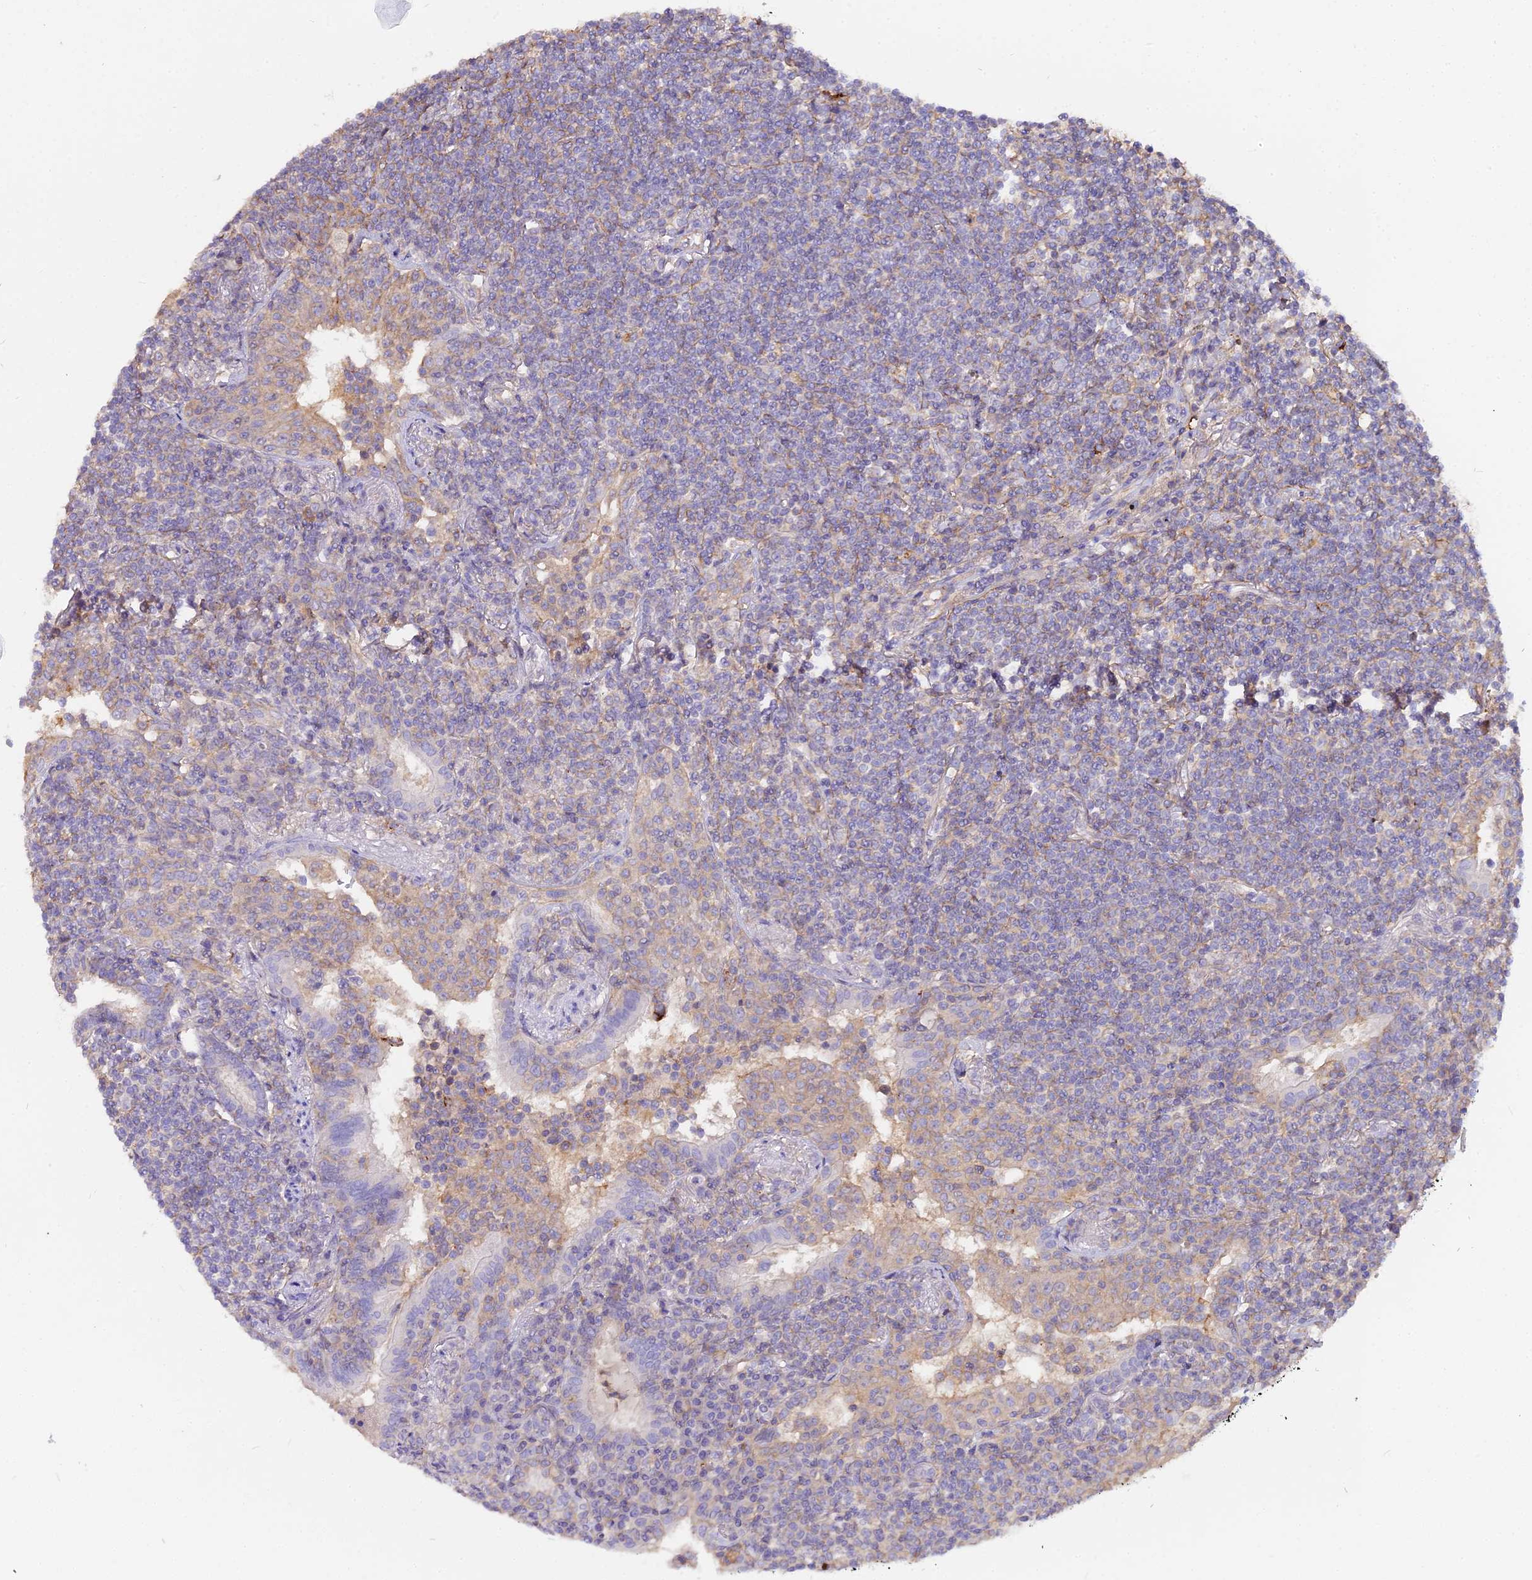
{"staining": {"intensity": "negative", "quantity": "none", "location": "none"}, "tissue": "lymphoma", "cell_type": "Tumor cells", "image_type": "cancer", "snomed": [{"axis": "morphology", "description": "Malignant lymphoma, non-Hodgkin's type, Low grade"}, {"axis": "topography", "description": "Lung"}], "caption": "Lymphoma was stained to show a protein in brown. There is no significant staining in tumor cells.", "gene": "GLYAT", "patient": {"sex": "female", "age": 71}}